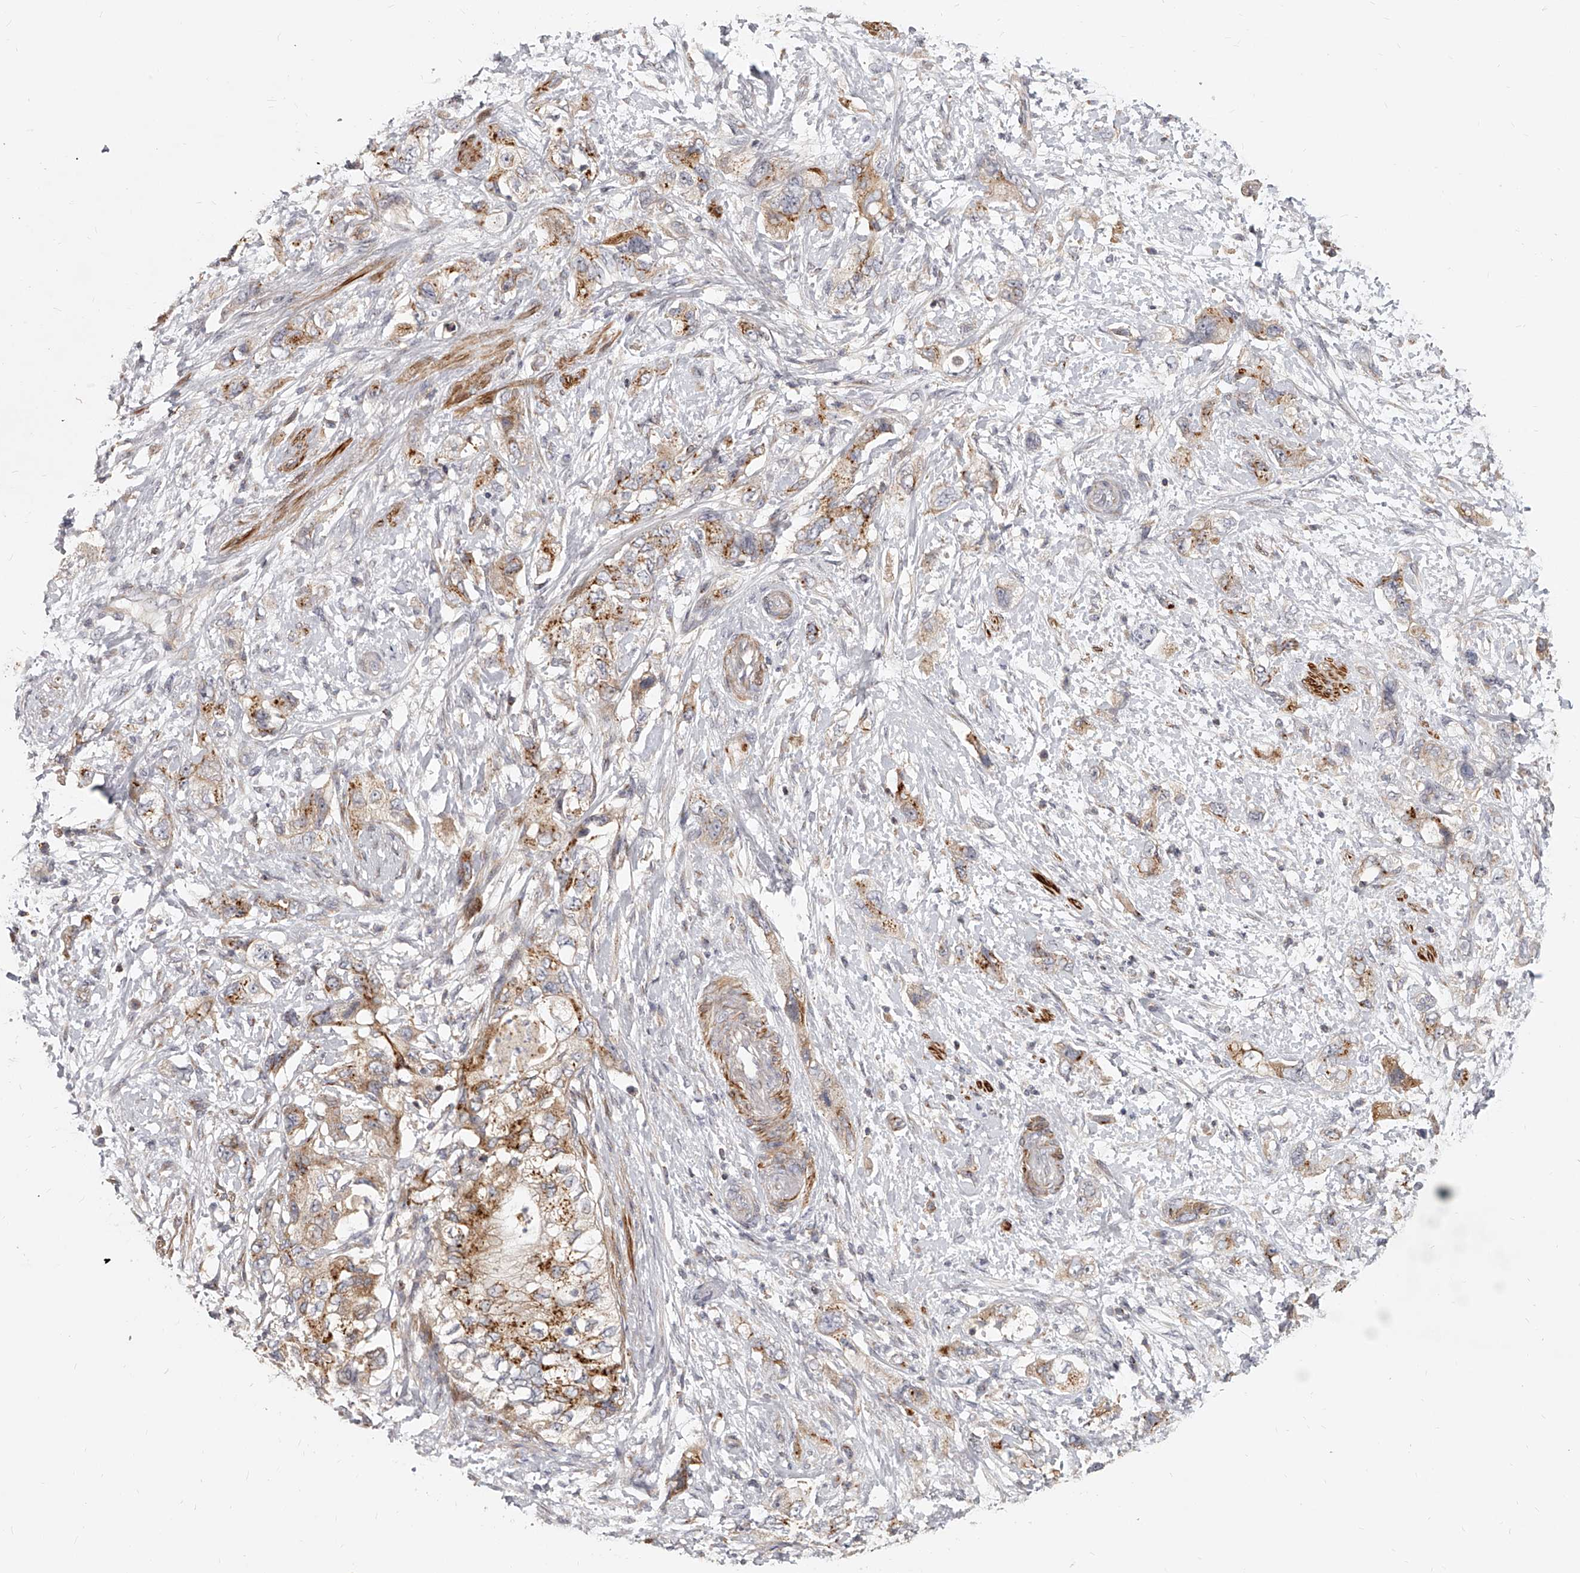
{"staining": {"intensity": "moderate", "quantity": ">75%", "location": "cytoplasmic/membranous"}, "tissue": "pancreatic cancer", "cell_type": "Tumor cells", "image_type": "cancer", "snomed": [{"axis": "morphology", "description": "Adenocarcinoma, NOS"}, {"axis": "topography", "description": "Pancreas"}], "caption": "The immunohistochemical stain highlights moderate cytoplasmic/membranous staining in tumor cells of pancreatic cancer (adenocarcinoma) tissue. Immunohistochemistry stains the protein of interest in brown and the nuclei are stained blue.", "gene": "SLC37A1", "patient": {"sex": "female", "age": 73}}